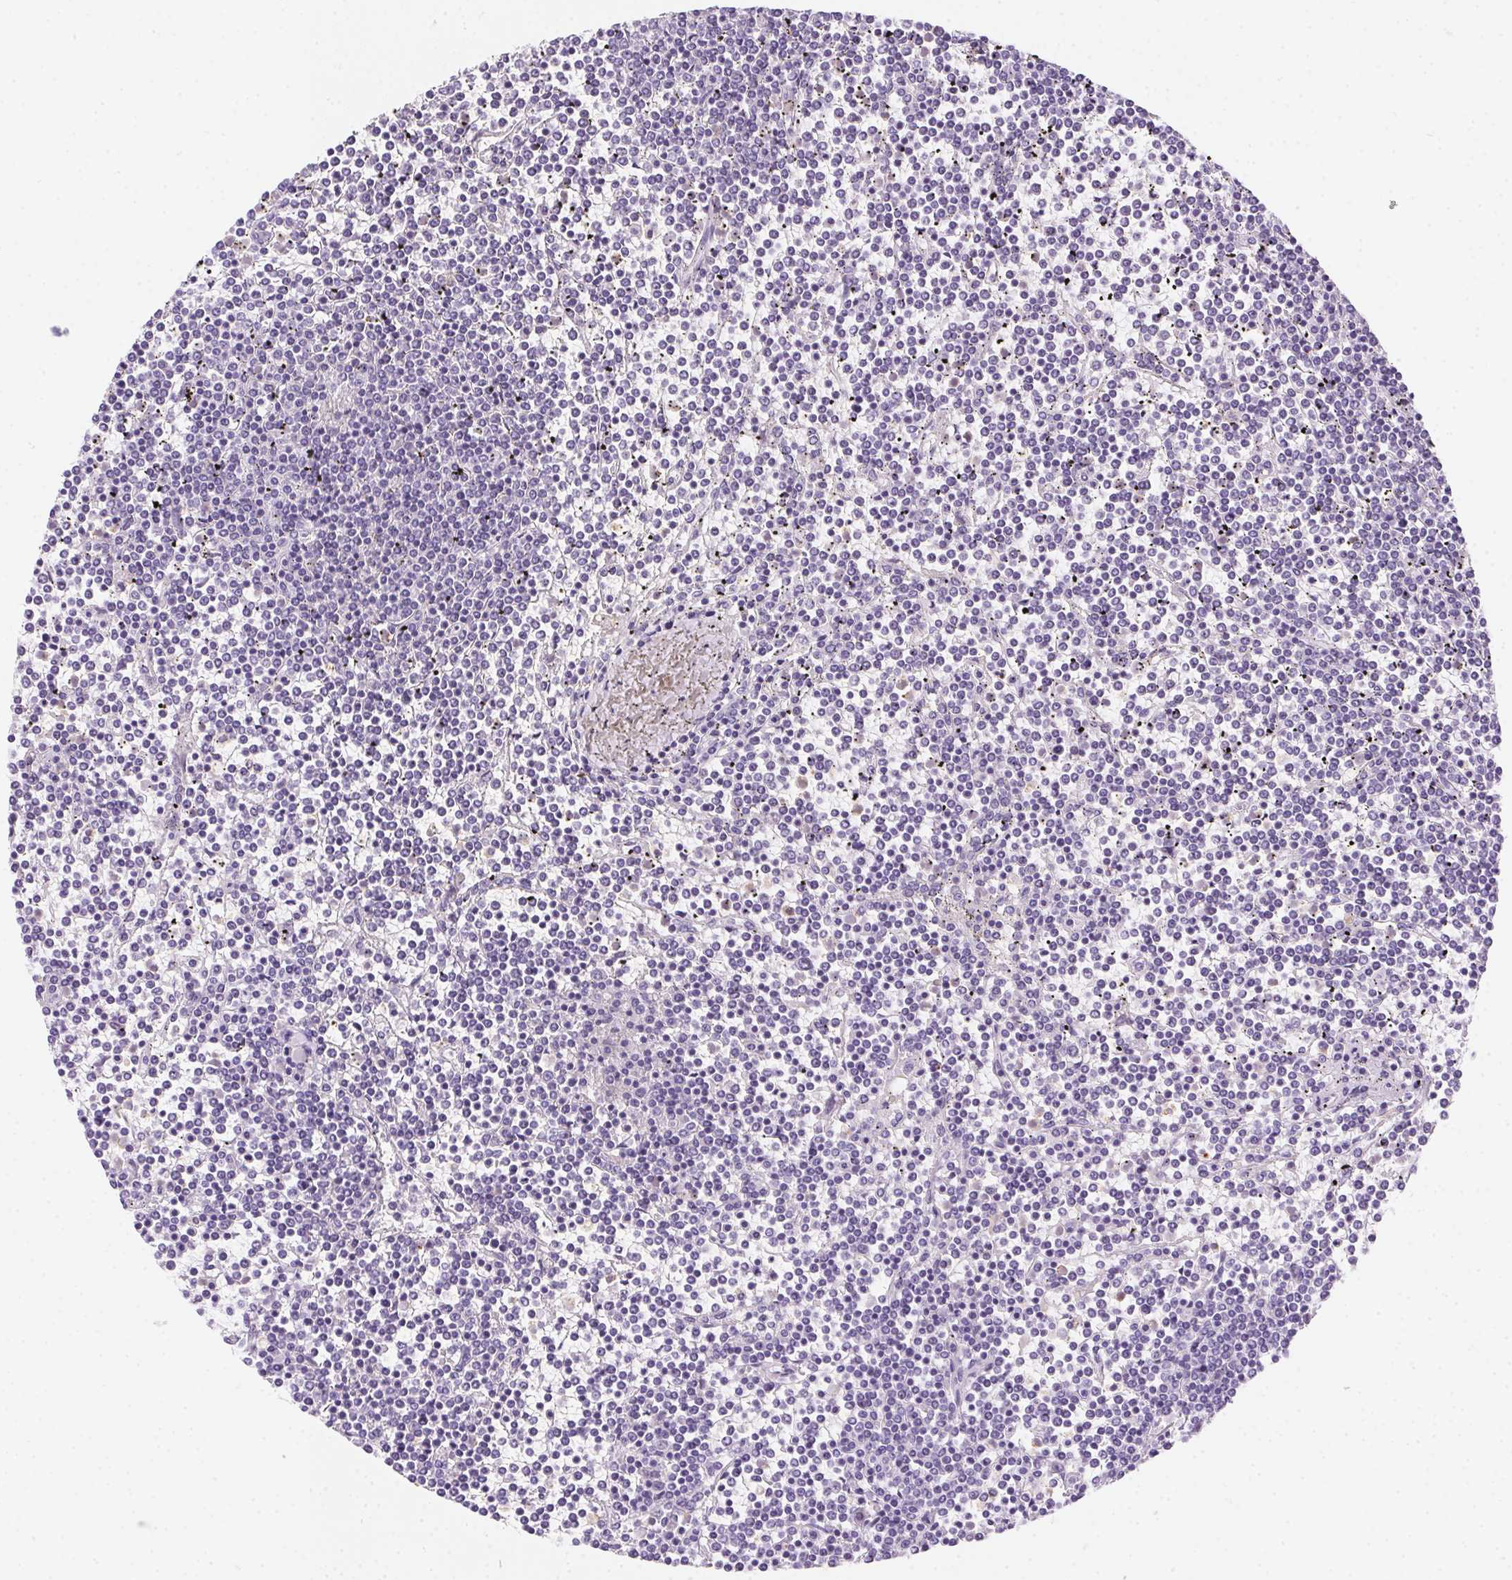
{"staining": {"intensity": "negative", "quantity": "none", "location": "none"}, "tissue": "lymphoma", "cell_type": "Tumor cells", "image_type": "cancer", "snomed": [{"axis": "morphology", "description": "Malignant lymphoma, non-Hodgkin's type, Low grade"}, {"axis": "topography", "description": "Spleen"}], "caption": "Tumor cells show no significant protein expression in low-grade malignant lymphoma, non-Hodgkin's type.", "gene": "SSTR4", "patient": {"sex": "female", "age": 19}}